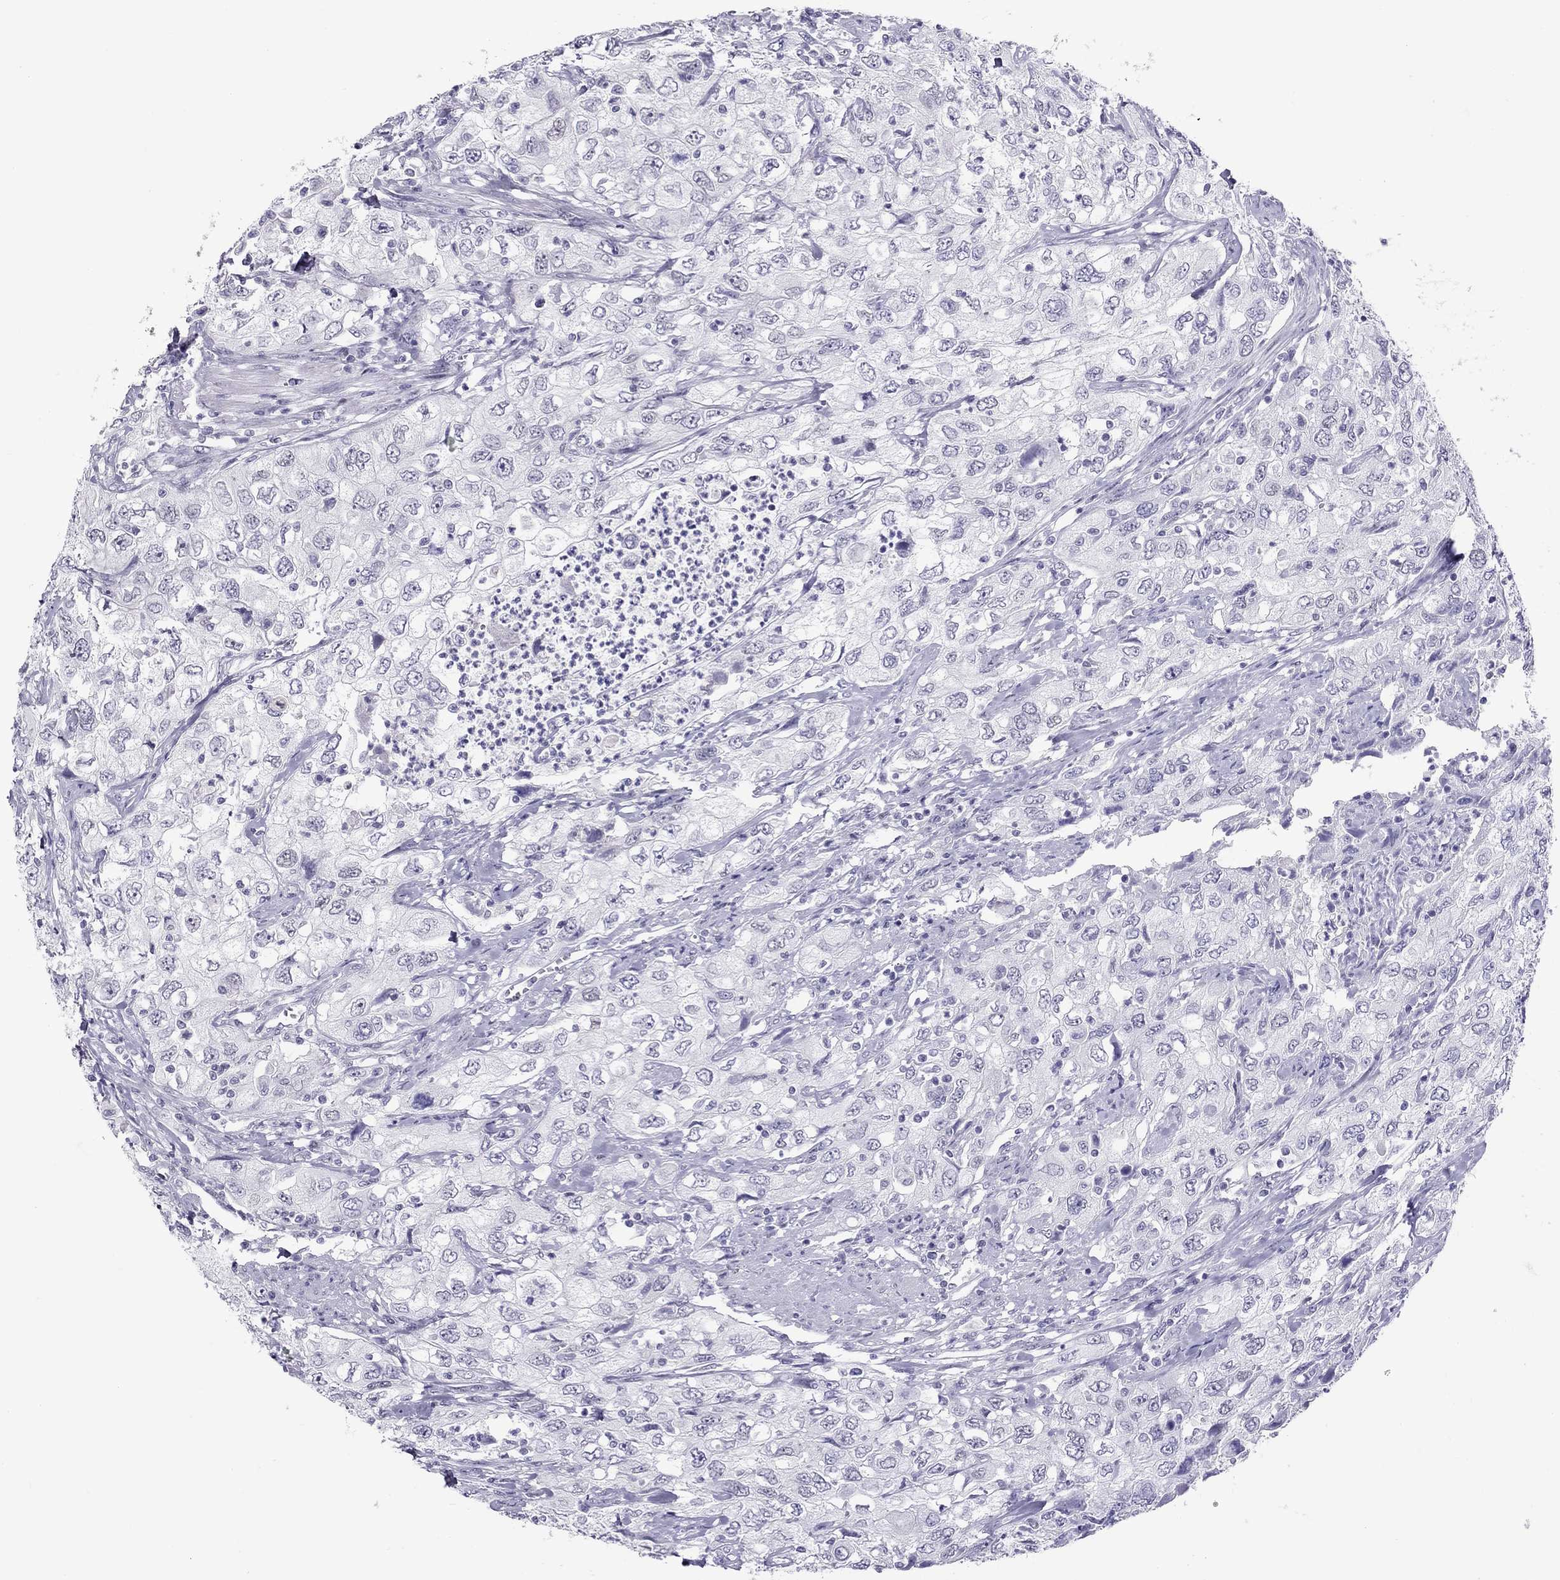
{"staining": {"intensity": "negative", "quantity": "none", "location": "none"}, "tissue": "urothelial cancer", "cell_type": "Tumor cells", "image_type": "cancer", "snomed": [{"axis": "morphology", "description": "Urothelial carcinoma, High grade"}, {"axis": "topography", "description": "Urinary bladder"}], "caption": "Urothelial carcinoma (high-grade) was stained to show a protein in brown. There is no significant expression in tumor cells.", "gene": "CHRNB3", "patient": {"sex": "male", "age": 76}}